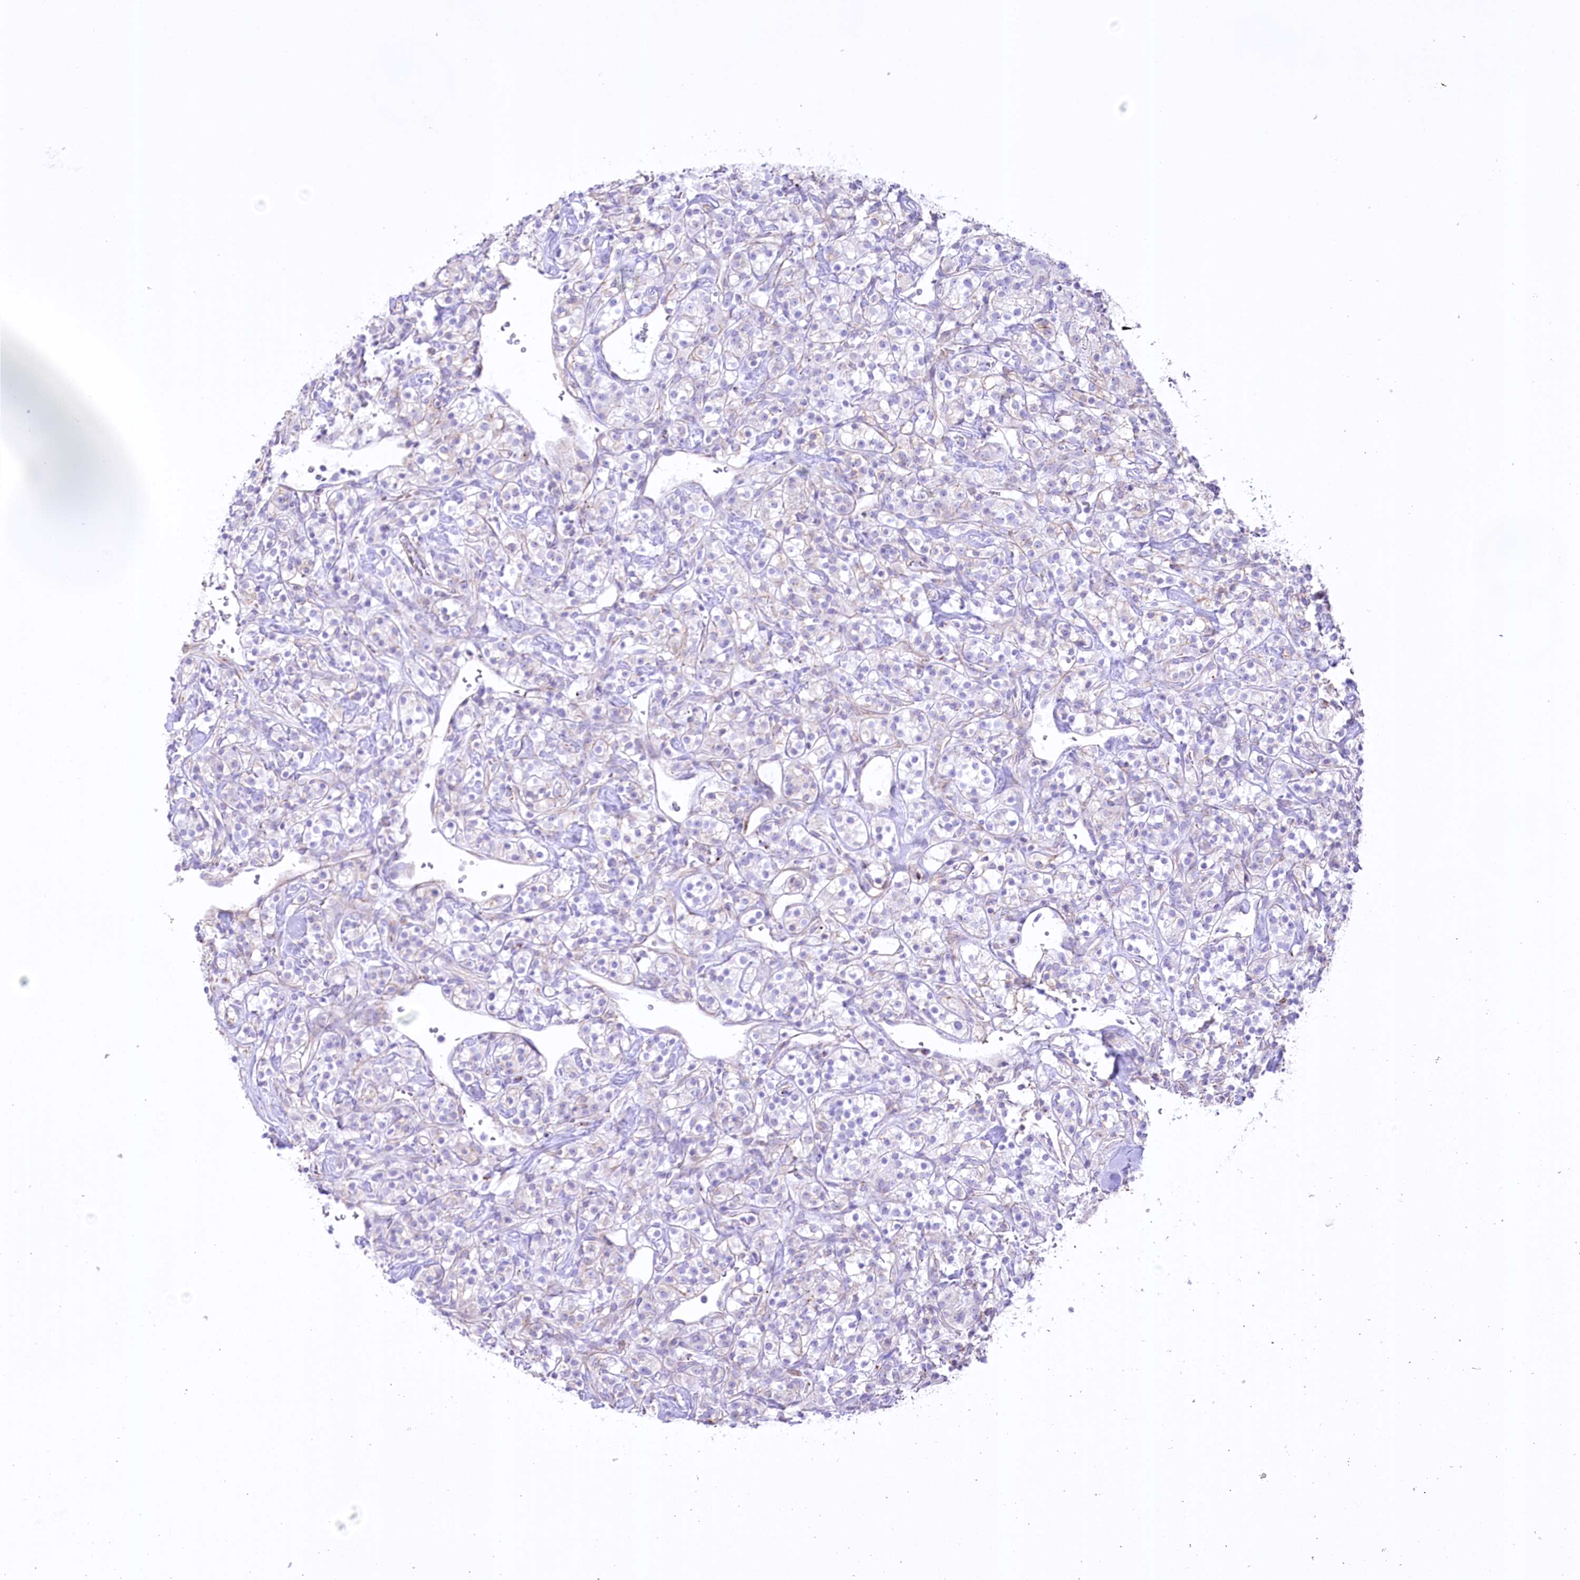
{"staining": {"intensity": "negative", "quantity": "none", "location": "none"}, "tissue": "renal cancer", "cell_type": "Tumor cells", "image_type": "cancer", "snomed": [{"axis": "morphology", "description": "Adenocarcinoma, NOS"}, {"axis": "topography", "description": "Kidney"}], "caption": "Tumor cells are negative for brown protein staining in renal adenocarcinoma.", "gene": "FAM216A", "patient": {"sex": "male", "age": 77}}